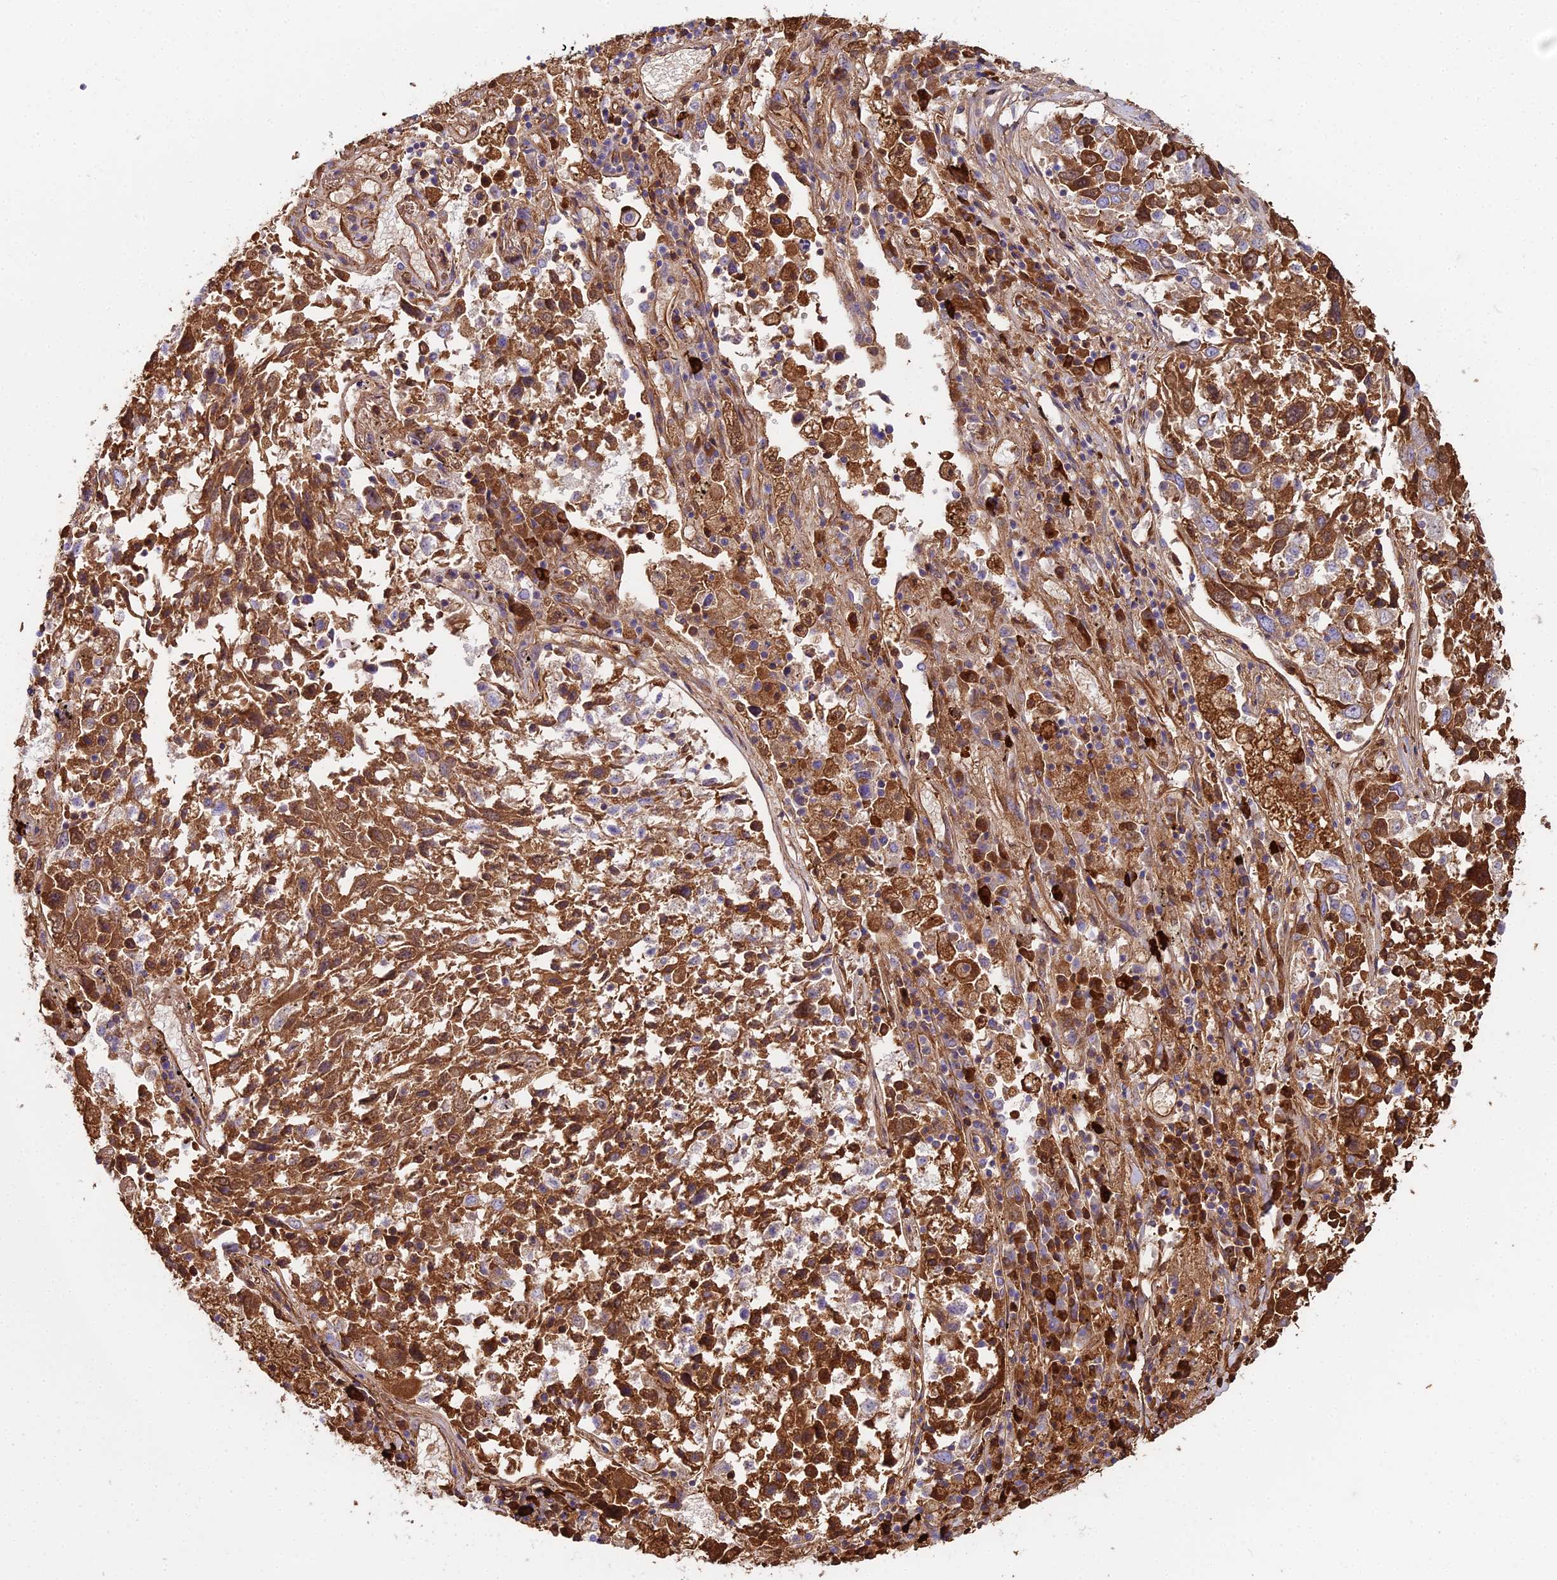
{"staining": {"intensity": "strong", "quantity": ">75%", "location": "cytoplasmic/membranous"}, "tissue": "lung cancer", "cell_type": "Tumor cells", "image_type": "cancer", "snomed": [{"axis": "morphology", "description": "Squamous cell carcinoma, NOS"}, {"axis": "topography", "description": "Lung"}], "caption": "Human lung cancer stained for a protein (brown) demonstrates strong cytoplasmic/membranous positive staining in about >75% of tumor cells.", "gene": "BEX4", "patient": {"sex": "male", "age": 65}}